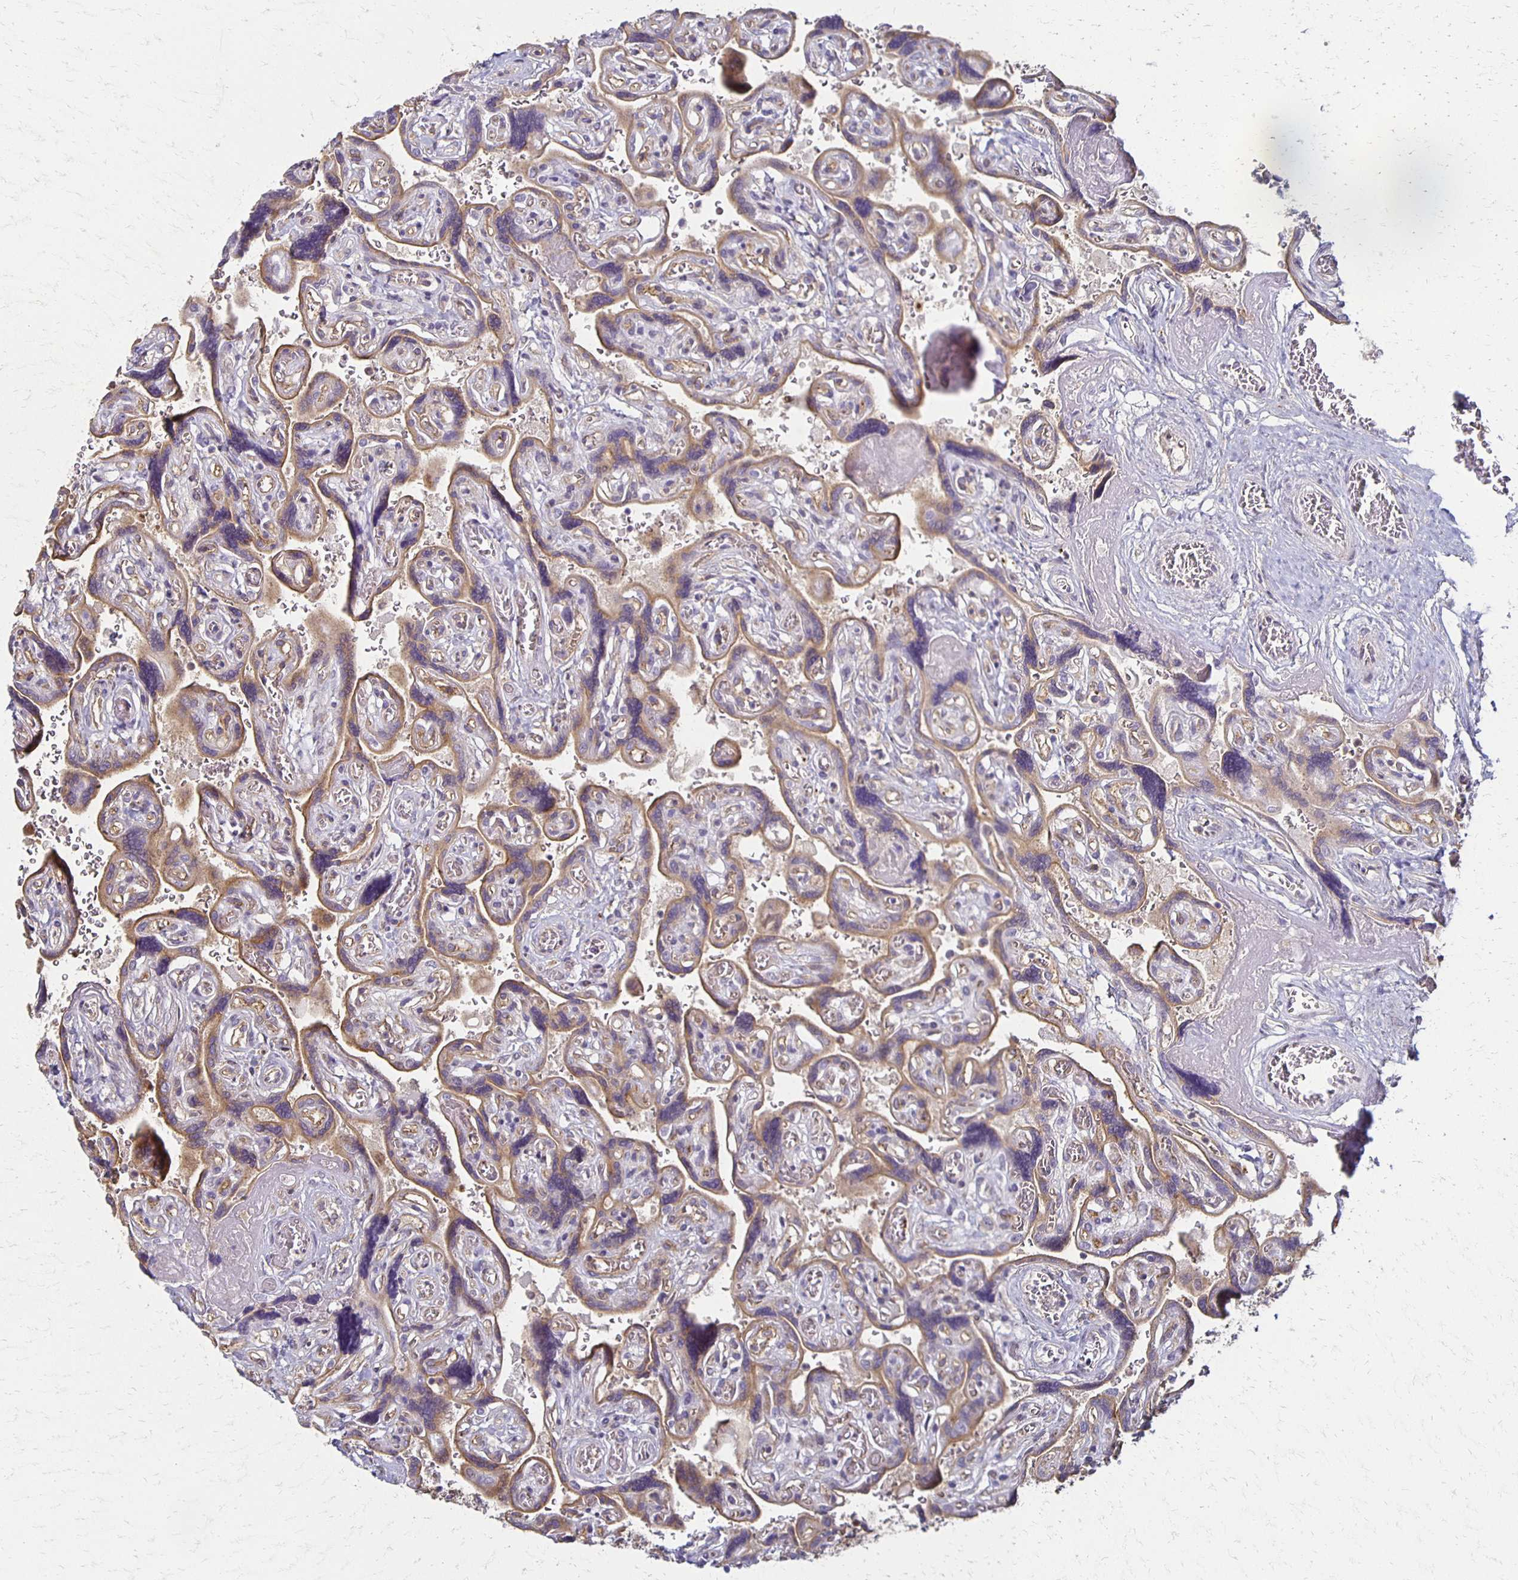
{"staining": {"intensity": "weak", "quantity": ">75%", "location": "cytoplasmic/membranous"}, "tissue": "placenta", "cell_type": "Decidual cells", "image_type": "normal", "snomed": [{"axis": "morphology", "description": "Normal tissue, NOS"}, {"axis": "topography", "description": "Placenta"}], "caption": "Decidual cells reveal low levels of weak cytoplasmic/membranous staining in about >75% of cells in normal human placenta. Using DAB (brown) and hematoxylin (blue) stains, captured at high magnification using brightfield microscopy.", "gene": "GPX4", "patient": {"sex": "female", "age": 32}}